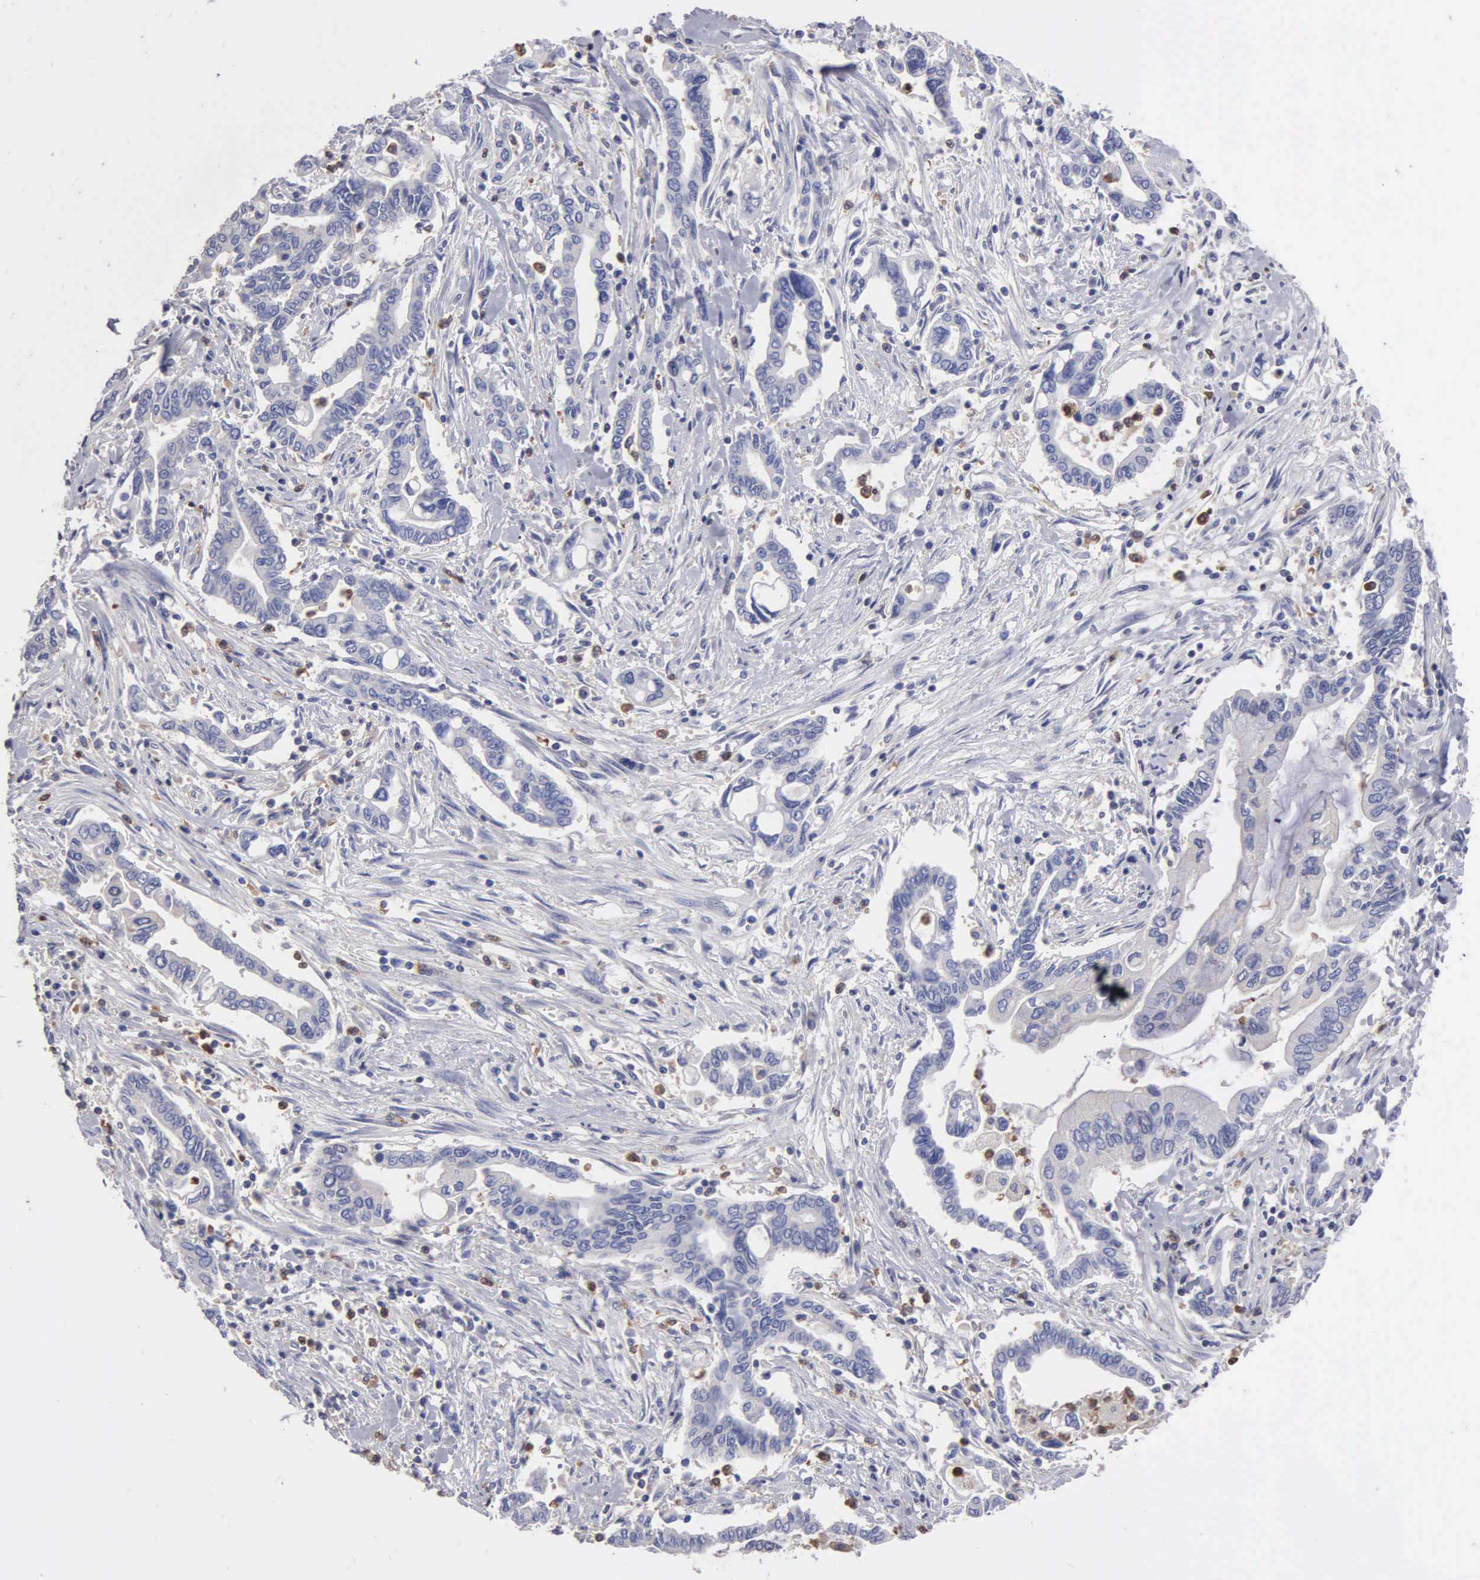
{"staining": {"intensity": "negative", "quantity": "none", "location": "none"}, "tissue": "pancreatic cancer", "cell_type": "Tumor cells", "image_type": "cancer", "snomed": [{"axis": "morphology", "description": "Adenocarcinoma, NOS"}, {"axis": "topography", "description": "Pancreas"}], "caption": "Pancreatic cancer stained for a protein using IHC demonstrates no expression tumor cells.", "gene": "G6PD", "patient": {"sex": "female", "age": 57}}